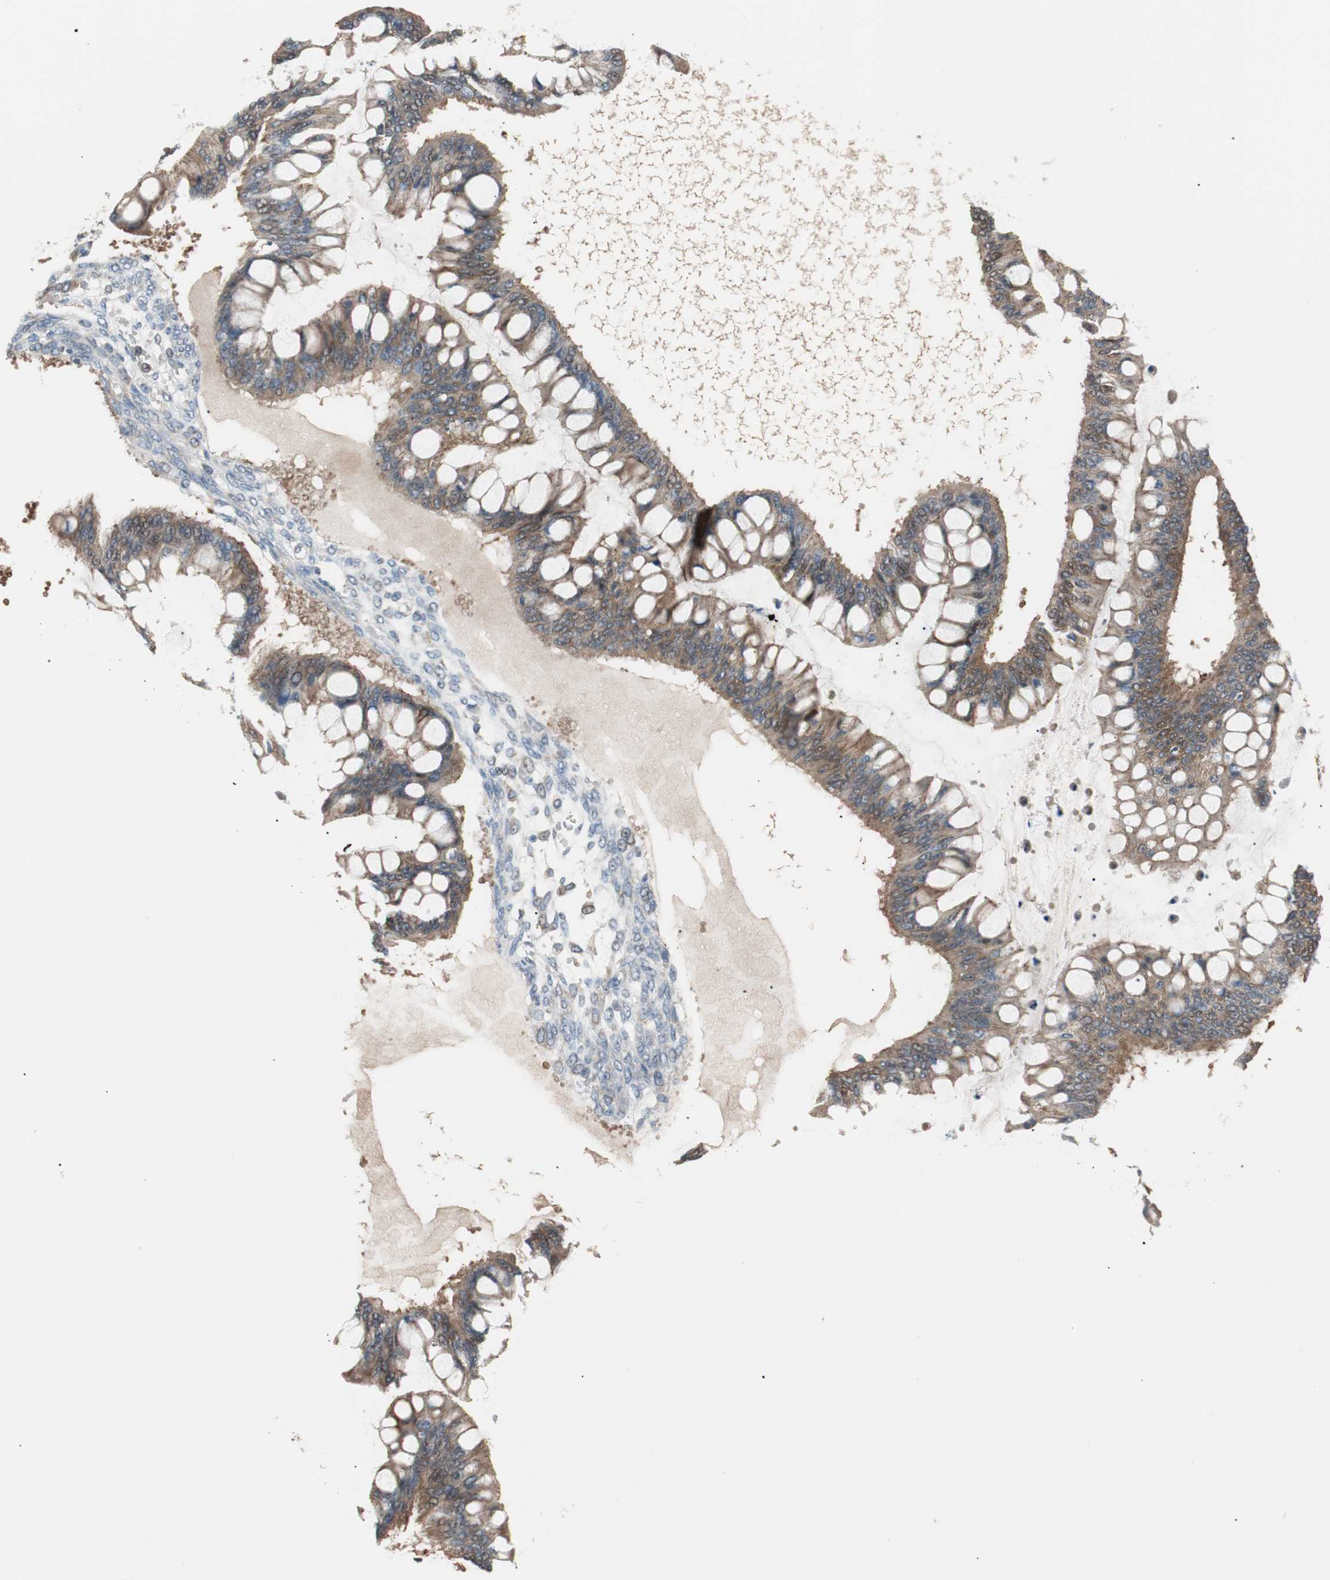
{"staining": {"intensity": "weak", "quantity": ">75%", "location": "cytoplasmic/membranous"}, "tissue": "ovarian cancer", "cell_type": "Tumor cells", "image_type": "cancer", "snomed": [{"axis": "morphology", "description": "Cystadenocarcinoma, mucinous, NOS"}, {"axis": "topography", "description": "Ovary"}], "caption": "Mucinous cystadenocarcinoma (ovarian) stained for a protein shows weak cytoplasmic/membranous positivity in tumor cells. The protein is stained brown, and the nuclei are stained in blue (DAB IHC with brightfield microscopy, high magnification).", "gene": "PCK1", "patient": {"sex": "female", "age": 73}}